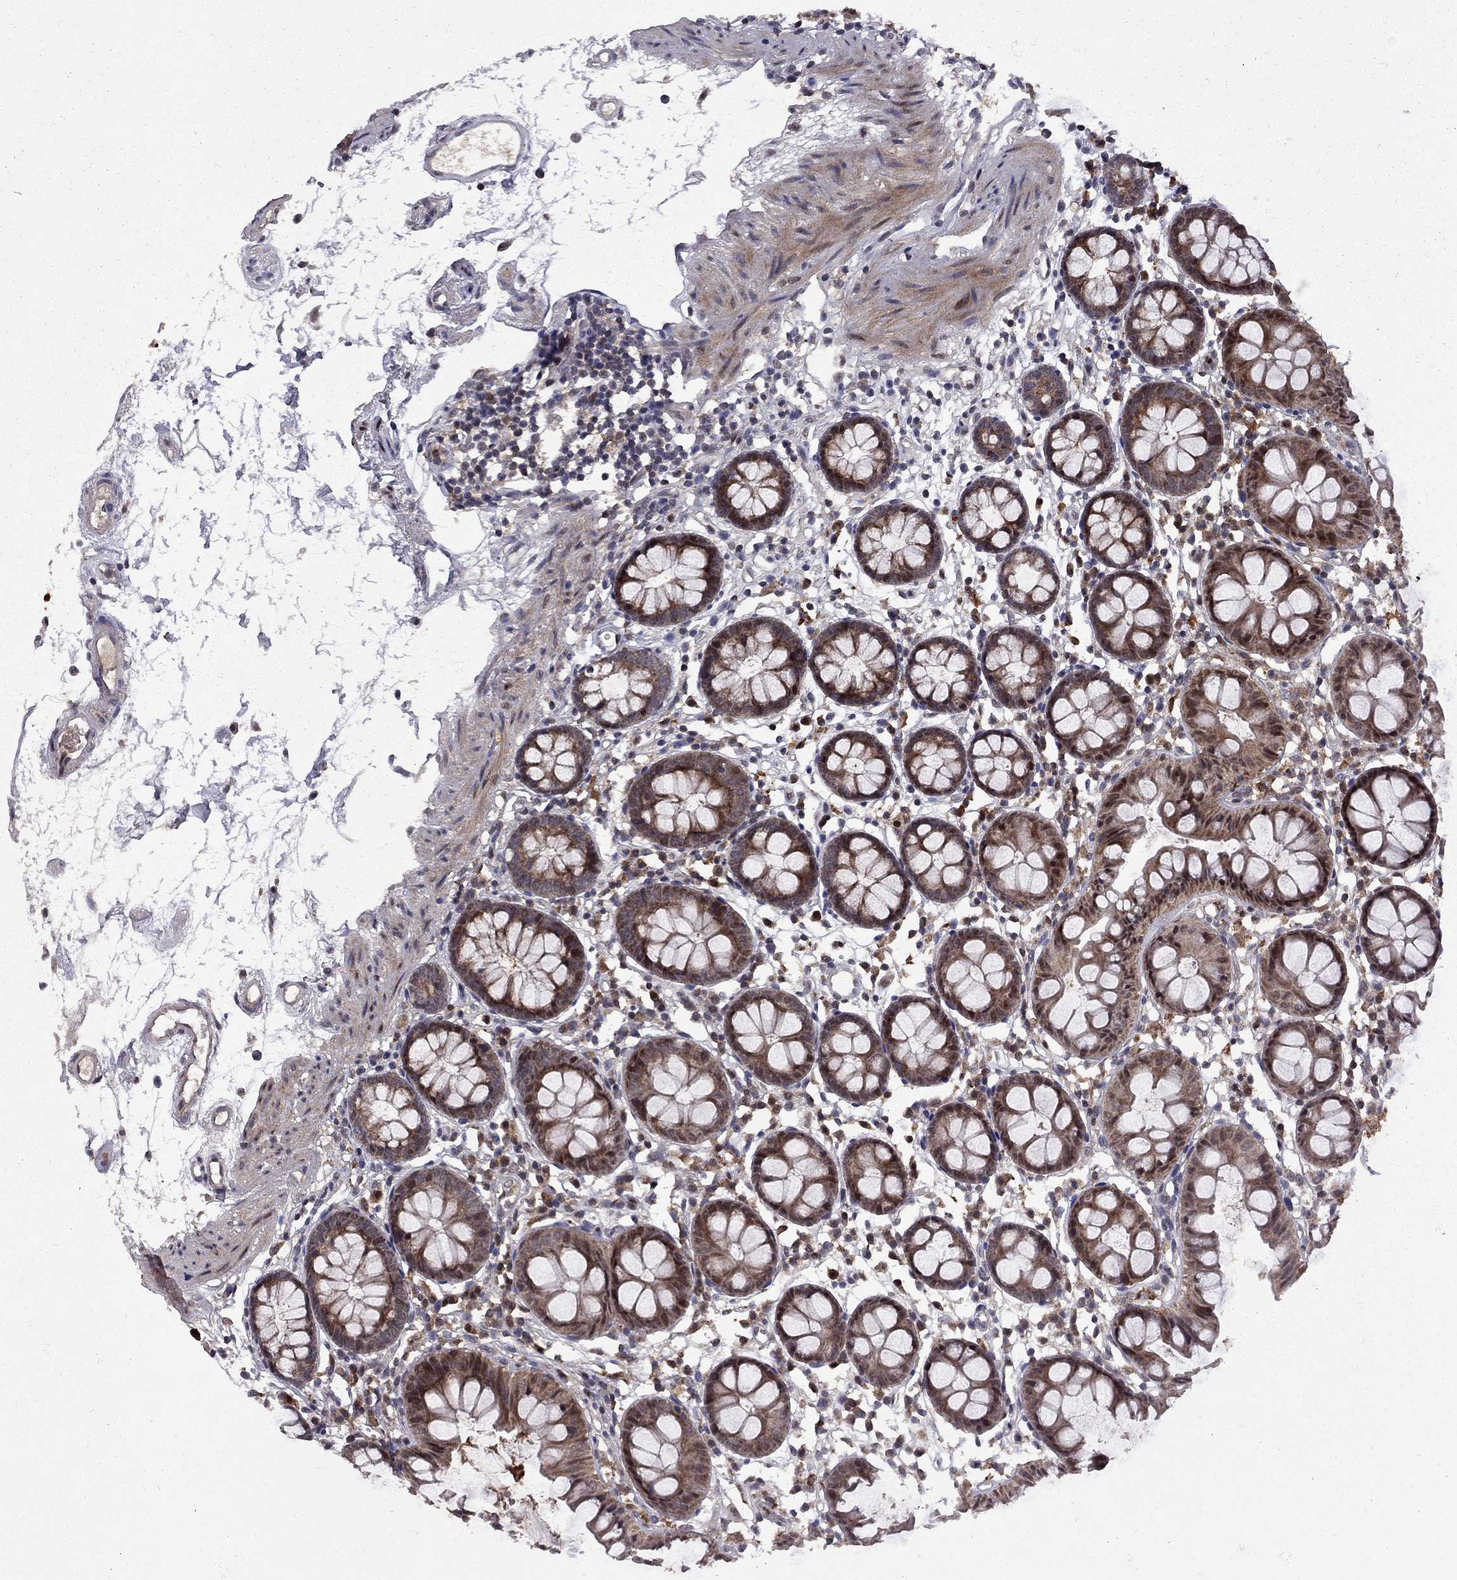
{"staining": {"intensity": "negative", "quantity": "none", "location": "none"}, "tissue": "colon", "cell_type": "Endothelial cells", "image_type": "normal", "snomed": [{"axis": "morphology", "description": "Normal tissue, NOS"}, {"axis": "topography", "description": "Colon"}], "caption": "Colon stained for a protein using IHC shows no staining endothelial cells.", "gene": "IPP", "patient": {"sex": "female", "age": 84}}